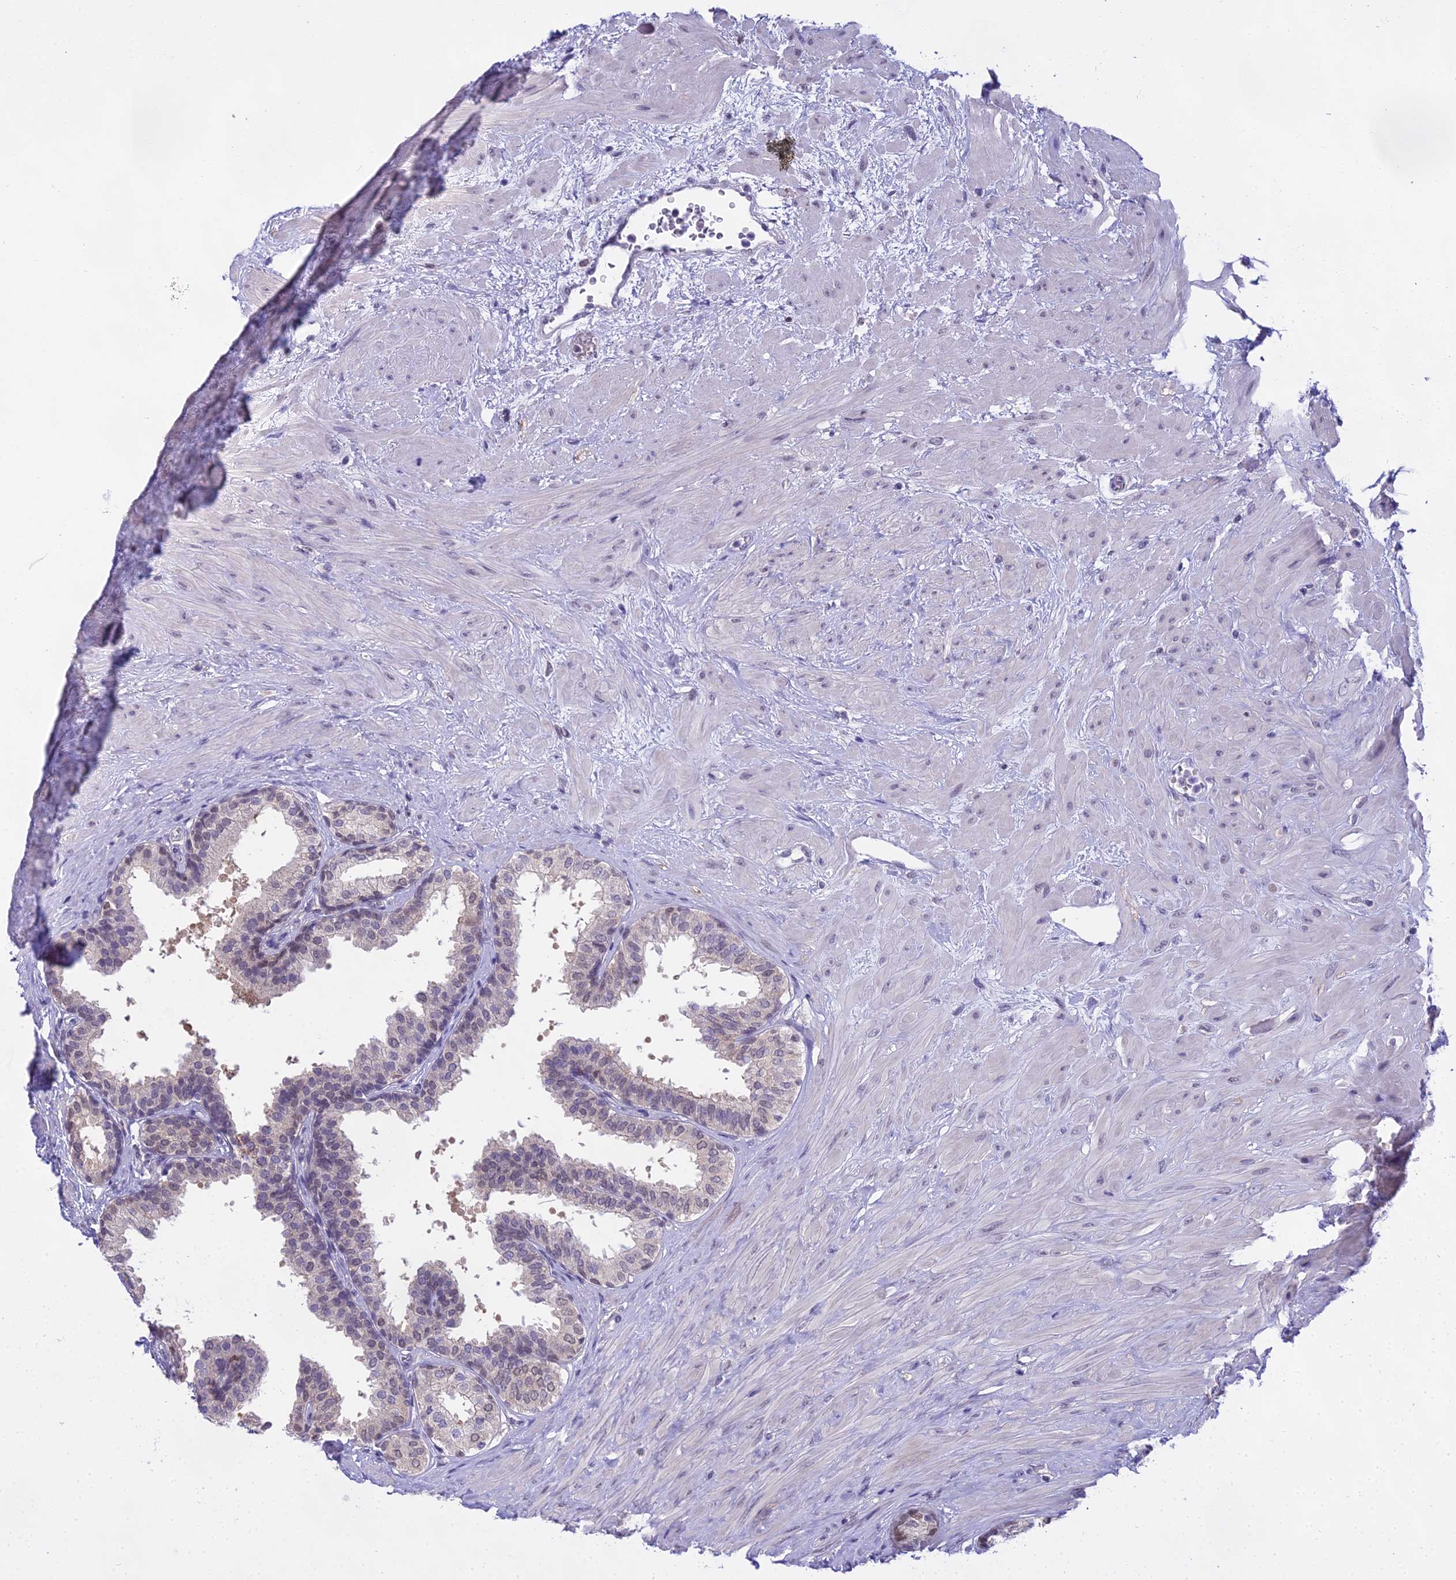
{"staining": {"intensity": "weak", "quantity": "<25%", "location": "nuclear"}, "tissue": "prostate", "cell_type": "Glandular cells", "image_type": "normal", "snomed": [{"axis": "morphology", "description": "Normal tissue, NOS"}, {"axis": "topography", "description": "Prostate"}], "caption": "Immunohistochemistry histopathology image of unremarkable prostate stained for a protein (brown), which demonstrates no positivity in glandular cells. (DAB (3,3'-diaminobenzidine) IHC visualized using brightfield microscopy, high magnification).", "gene": "MAT2A", "patient": {"sex": "male", "age": 48}}